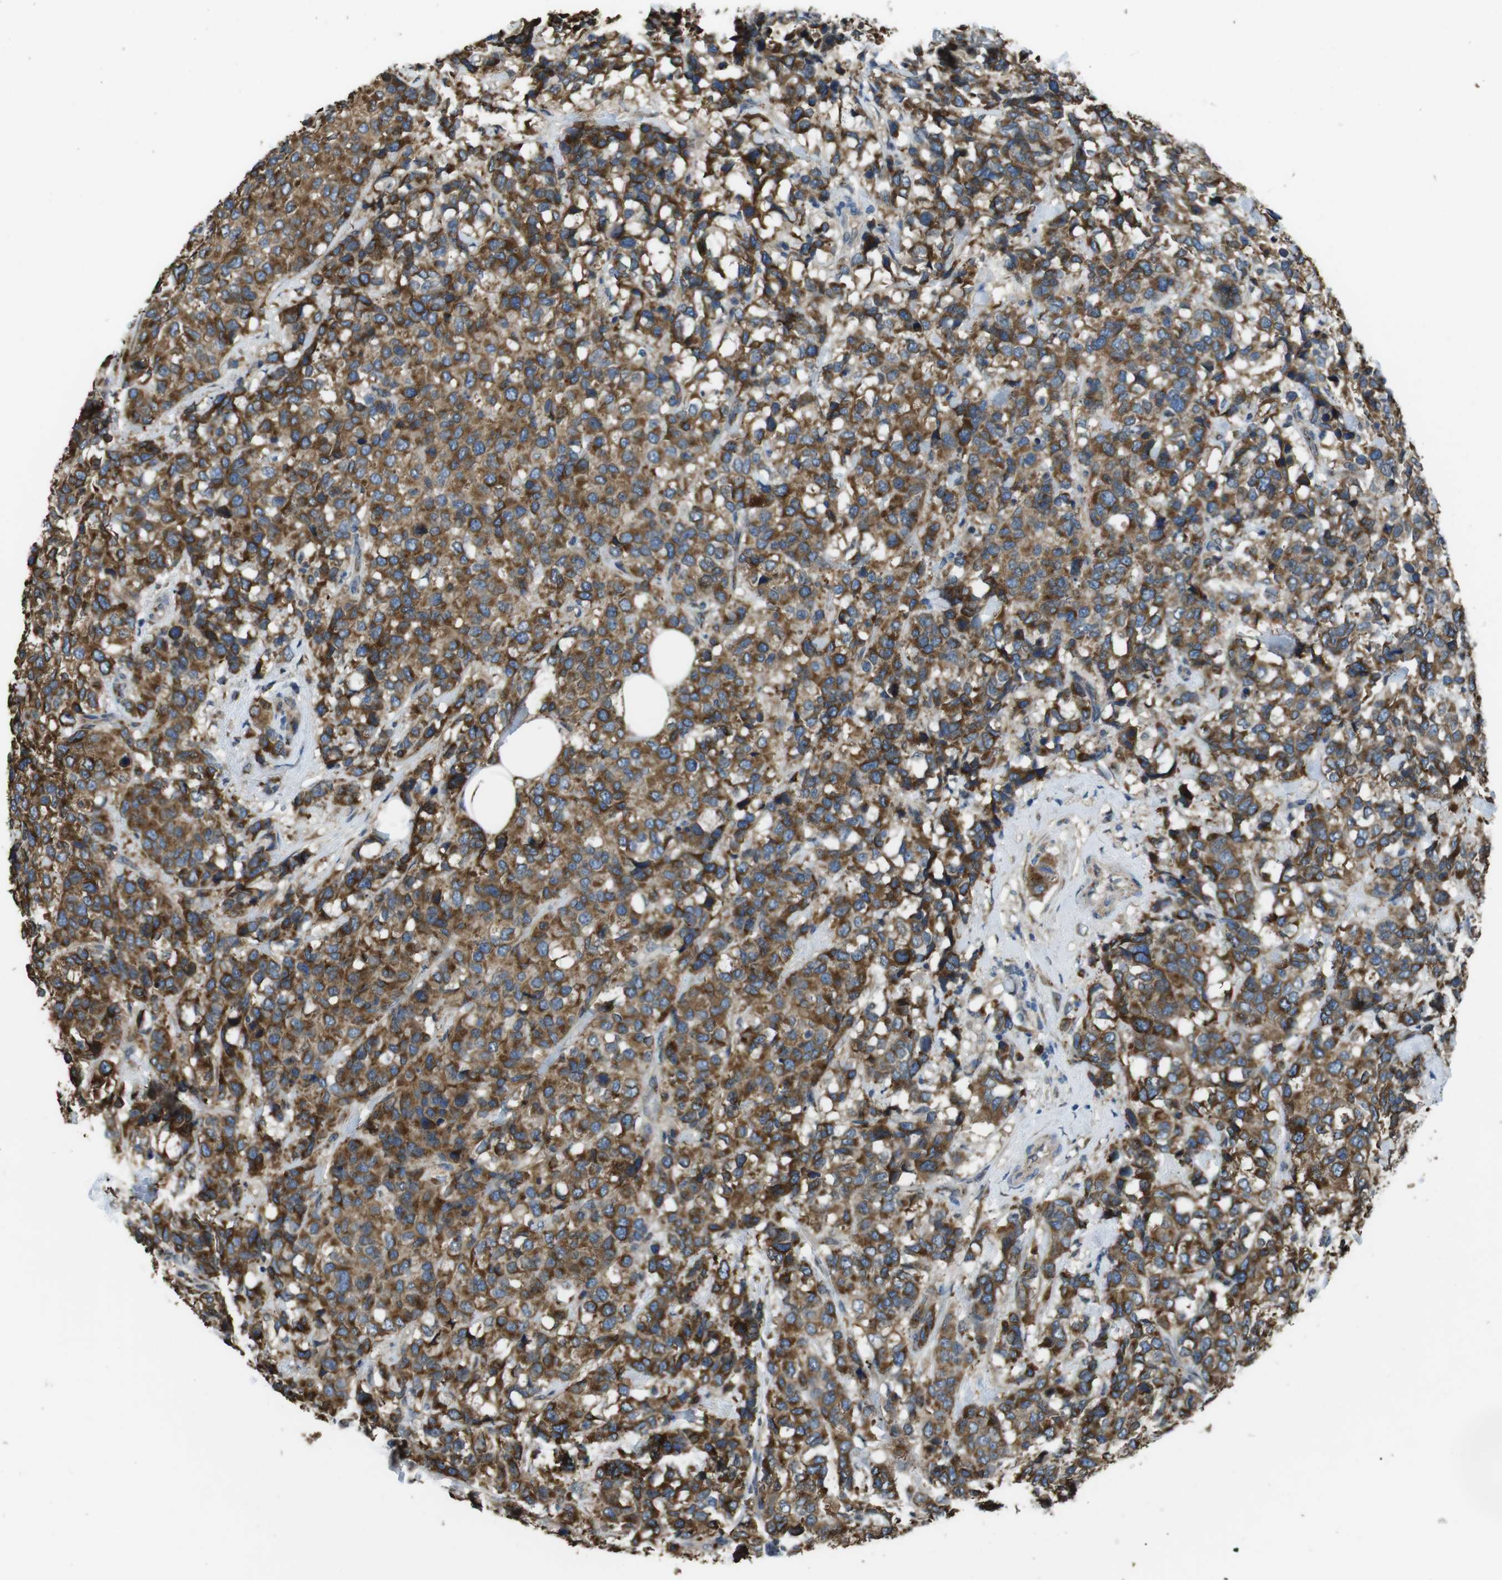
{"staining": {"intensity": "strong", "quantity": ">75%", "location": "cytoplasmic/membranous"}, "tissue": "breast cancer", "cell_type": "Tumor cells", "image_type": "cancer", "snomed": [{"axis": "morphology", "description": "Lobular carcinoma"}, {"axis": "topography", "description": "Breast"}], "caption": "Protein expression analysis of human breast lobular carcinoma reveals strong cytoplasmic/membranous expression in approximately >75% of tumor cells.", "gene": "RAB6A", "patient": {"sex": "female", "age": 59}}